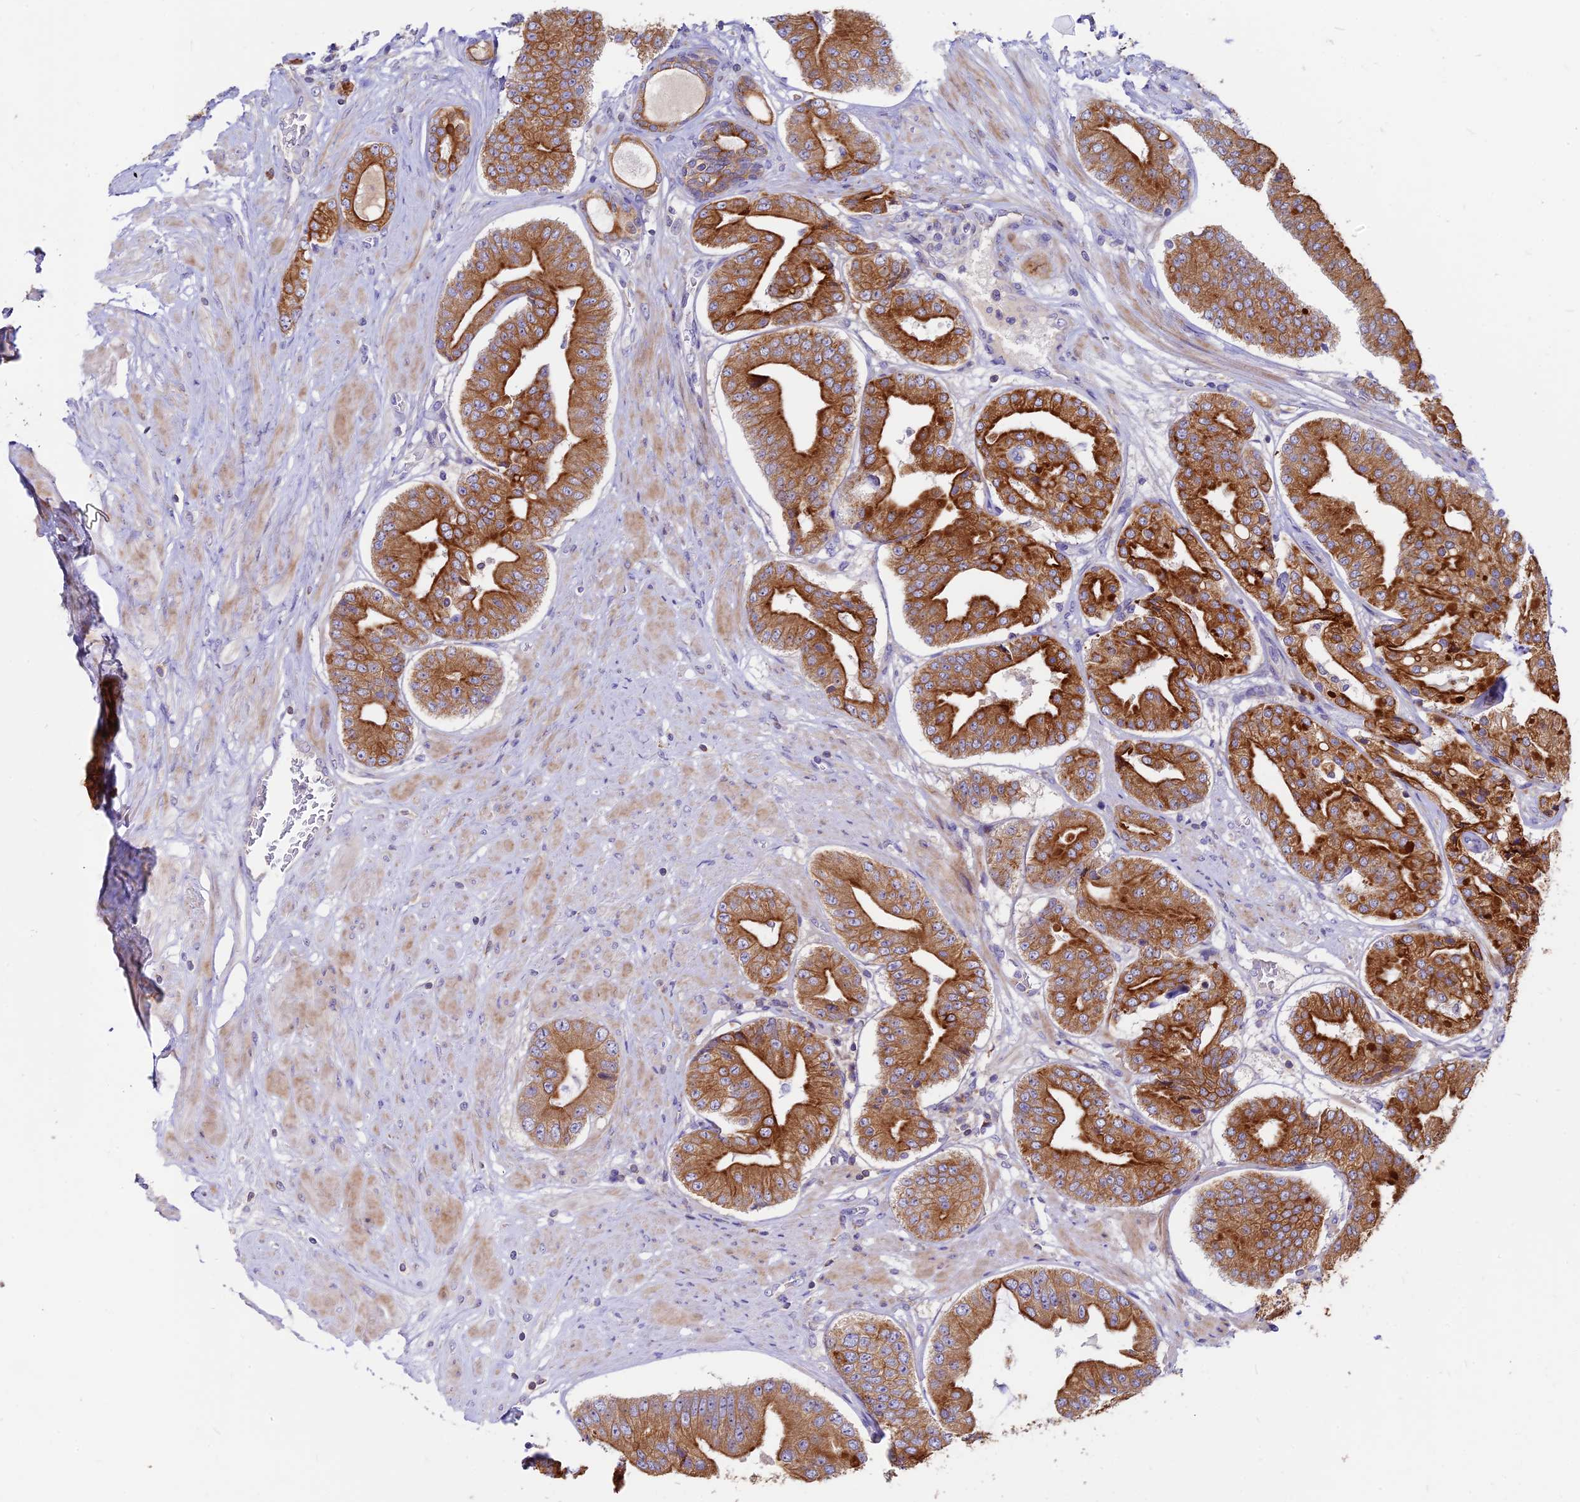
{"staining": {"intensity": "strong", "quantity": ">75%", "location": "cytoplasmic/membranous"}, "tissue": "prostate cancer", "cell_type": "Tumor cells", "image_type": "cancer", "snomed": [{"axis": "morphology", "description": "Adenocarcinoma, High grade"}, {"axis": "topography", "description": "Prostate"}], "caption": "Prostate cancer (adenocarcinoma (high-grade)) stained for a protein displays strong cytoplasmic/membranous positivity in tumor cells. The protein of interest is shown in brown color, while the nuclei are stained blue.", "gene": "DENND2D", "patient": {"sex": "male", "age": 63}}